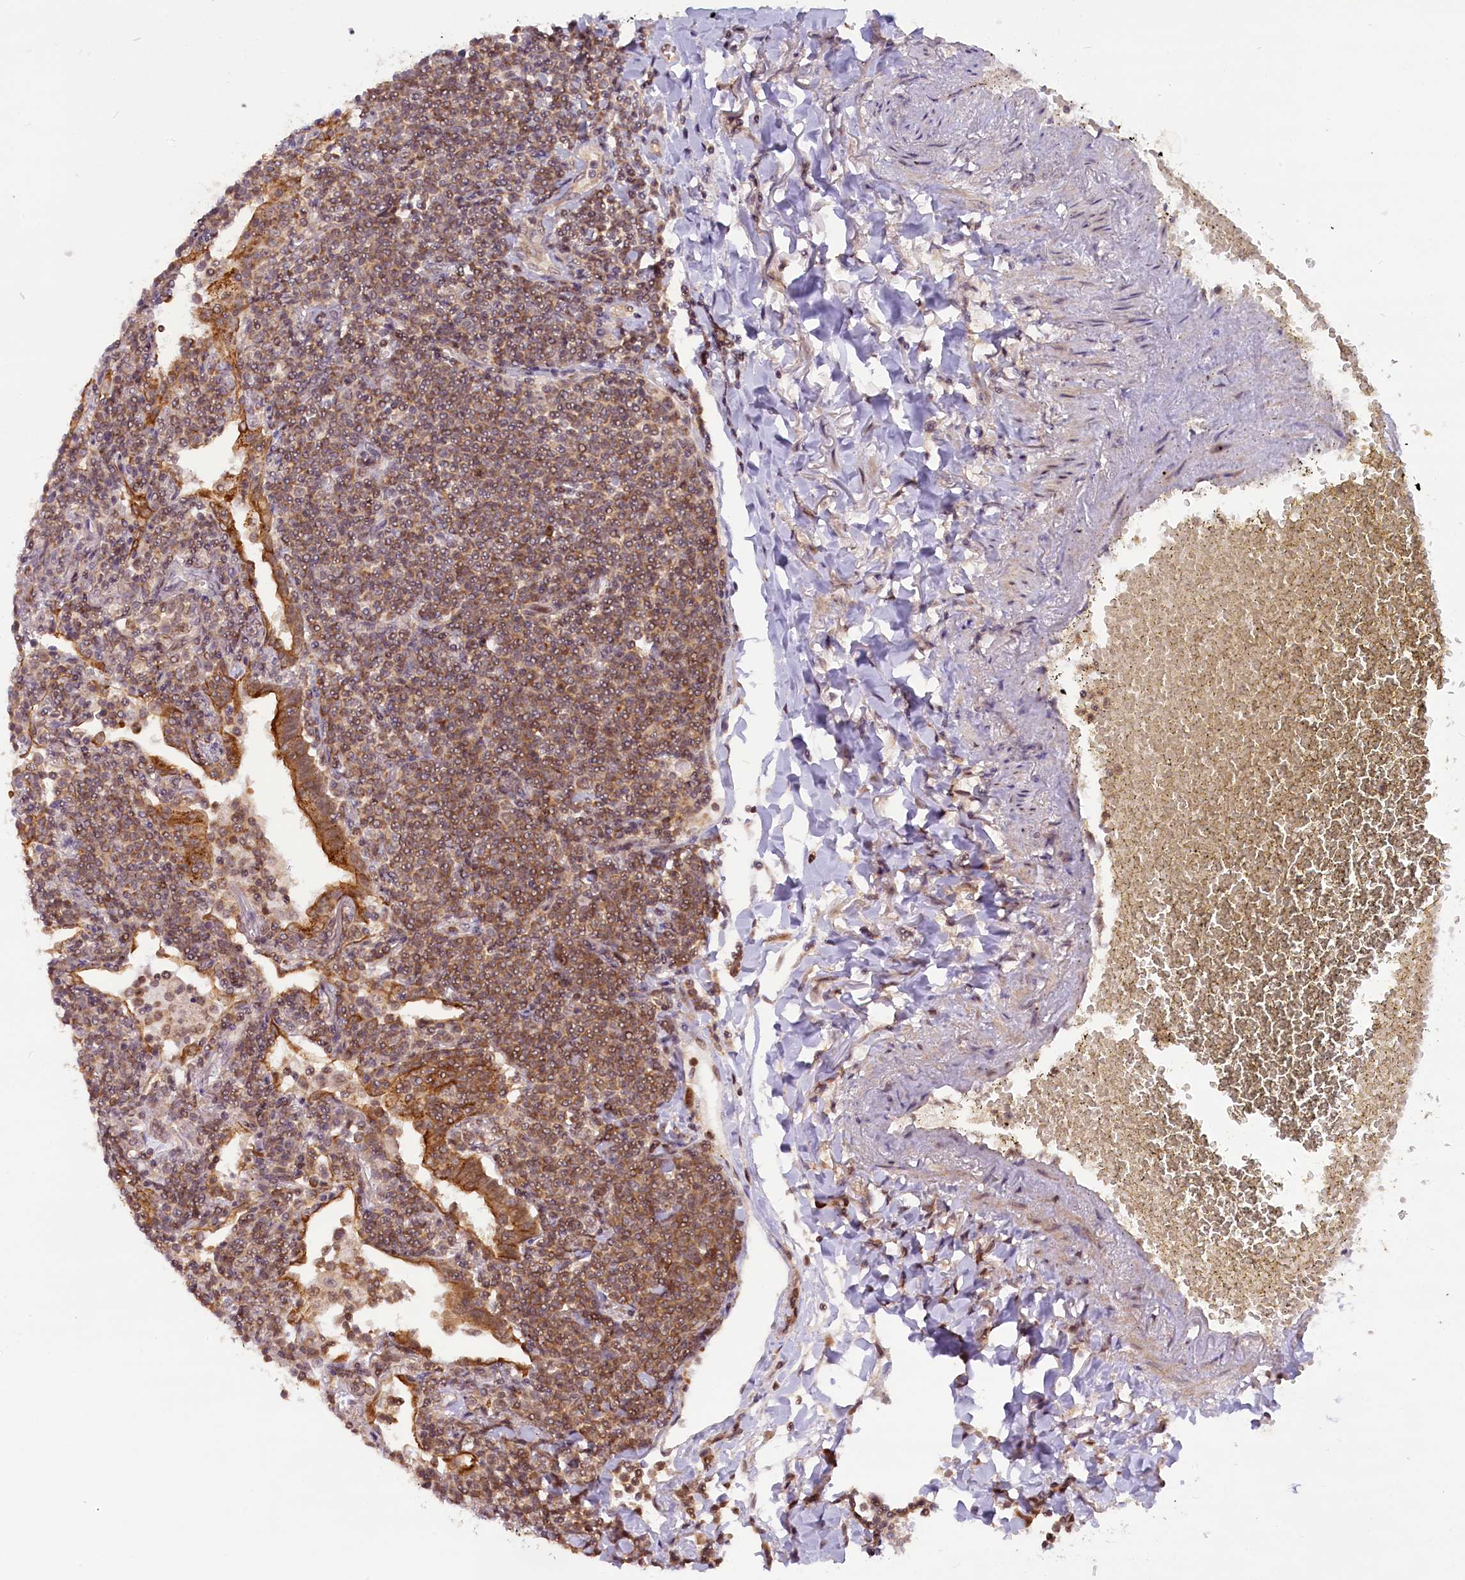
{"staining": {"intensity": "moderate", "quantity": ">75%", "location": "cytoplasmic/membranous"}, "tissue": "lymphoma", "cell_type": "Tumor cells", "image_type": "cancer", "snomed": [{"axis": "morphology", "description": "Malignant lymphoma, non-Hodgkin's type, Low grade"}, {"axis": "topography", "description": "Lung"}], "caption": "Protein analysis of low-grade malignant lymphoma, non-Hodgkin's type tissue shows moderate cytoplasmic/membranous expression in approximately >75% of tumor cells. Ihc stains the protein of interest in brown and the nuclei are stained blue.", "gene": "CARD8", "patient": {"sex": "female", "age": 71}}